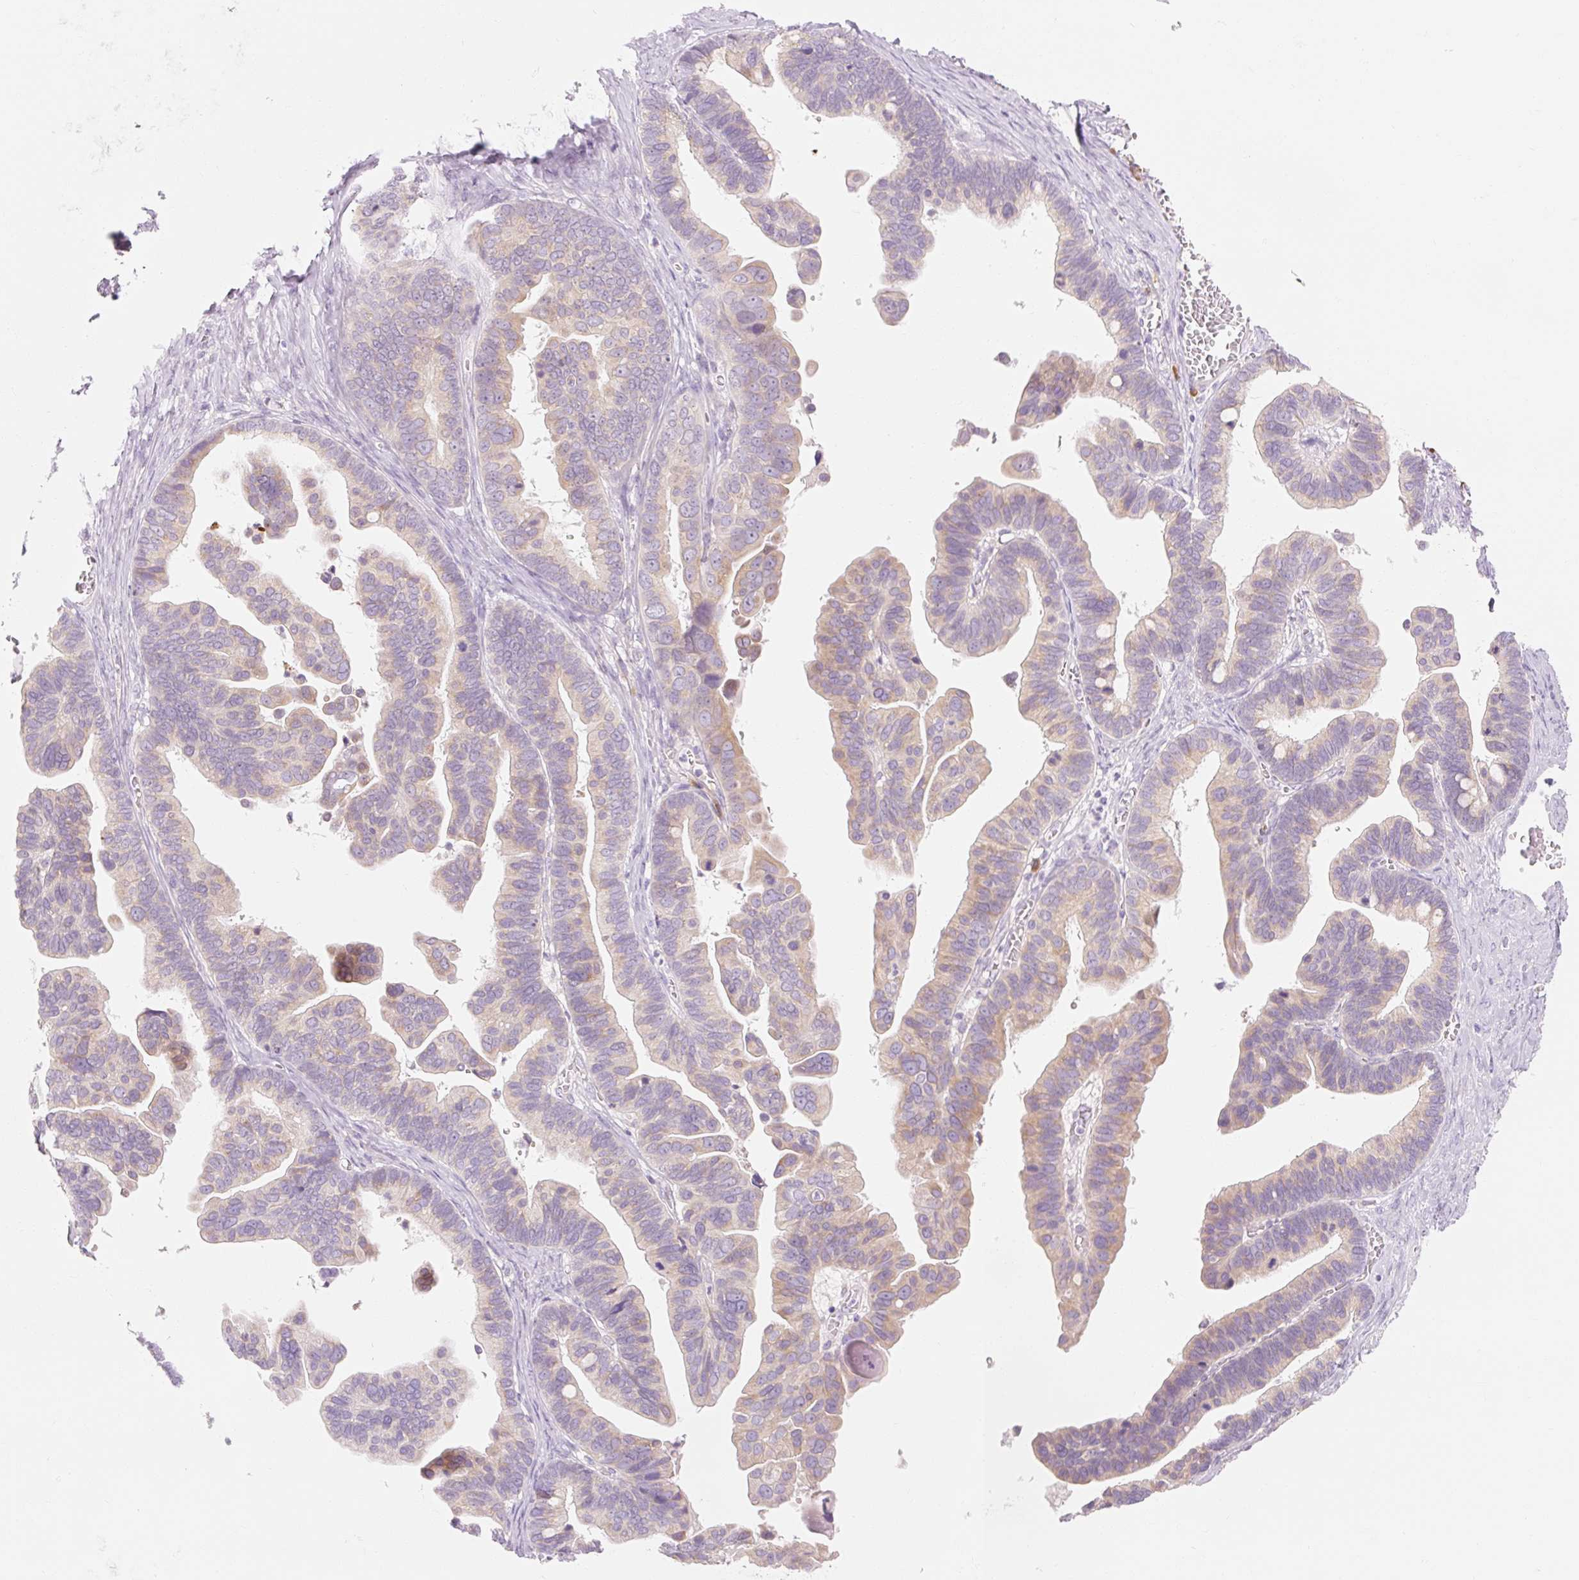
{"staining": {"intensity": "weak", "quantity": ">75%", "location": "cytoplasmic/membranous"}, "tissue": "ovarian cancer", "cell_type": "Tumor cells", "image_type": "cancer", "snomed": [{"axis": "morphology", "description": "Cystadenocarcinoma, serous, NOS"}, {"axis": "topography", "description": "Ovary"}], "caption": "Ovarian cancer (serous cystadenocarcinoma) stained with immunohistochemistry shows weak cytoplasmic/membranous positivity in approximately >75% of tumor cells. (DAB (3,3'-diaminobenzidine) IHC, brown staining for protein, blue staining for nuclei).", "gene": "MYO1D", "patient": {"sex": "female", "age": 56}}